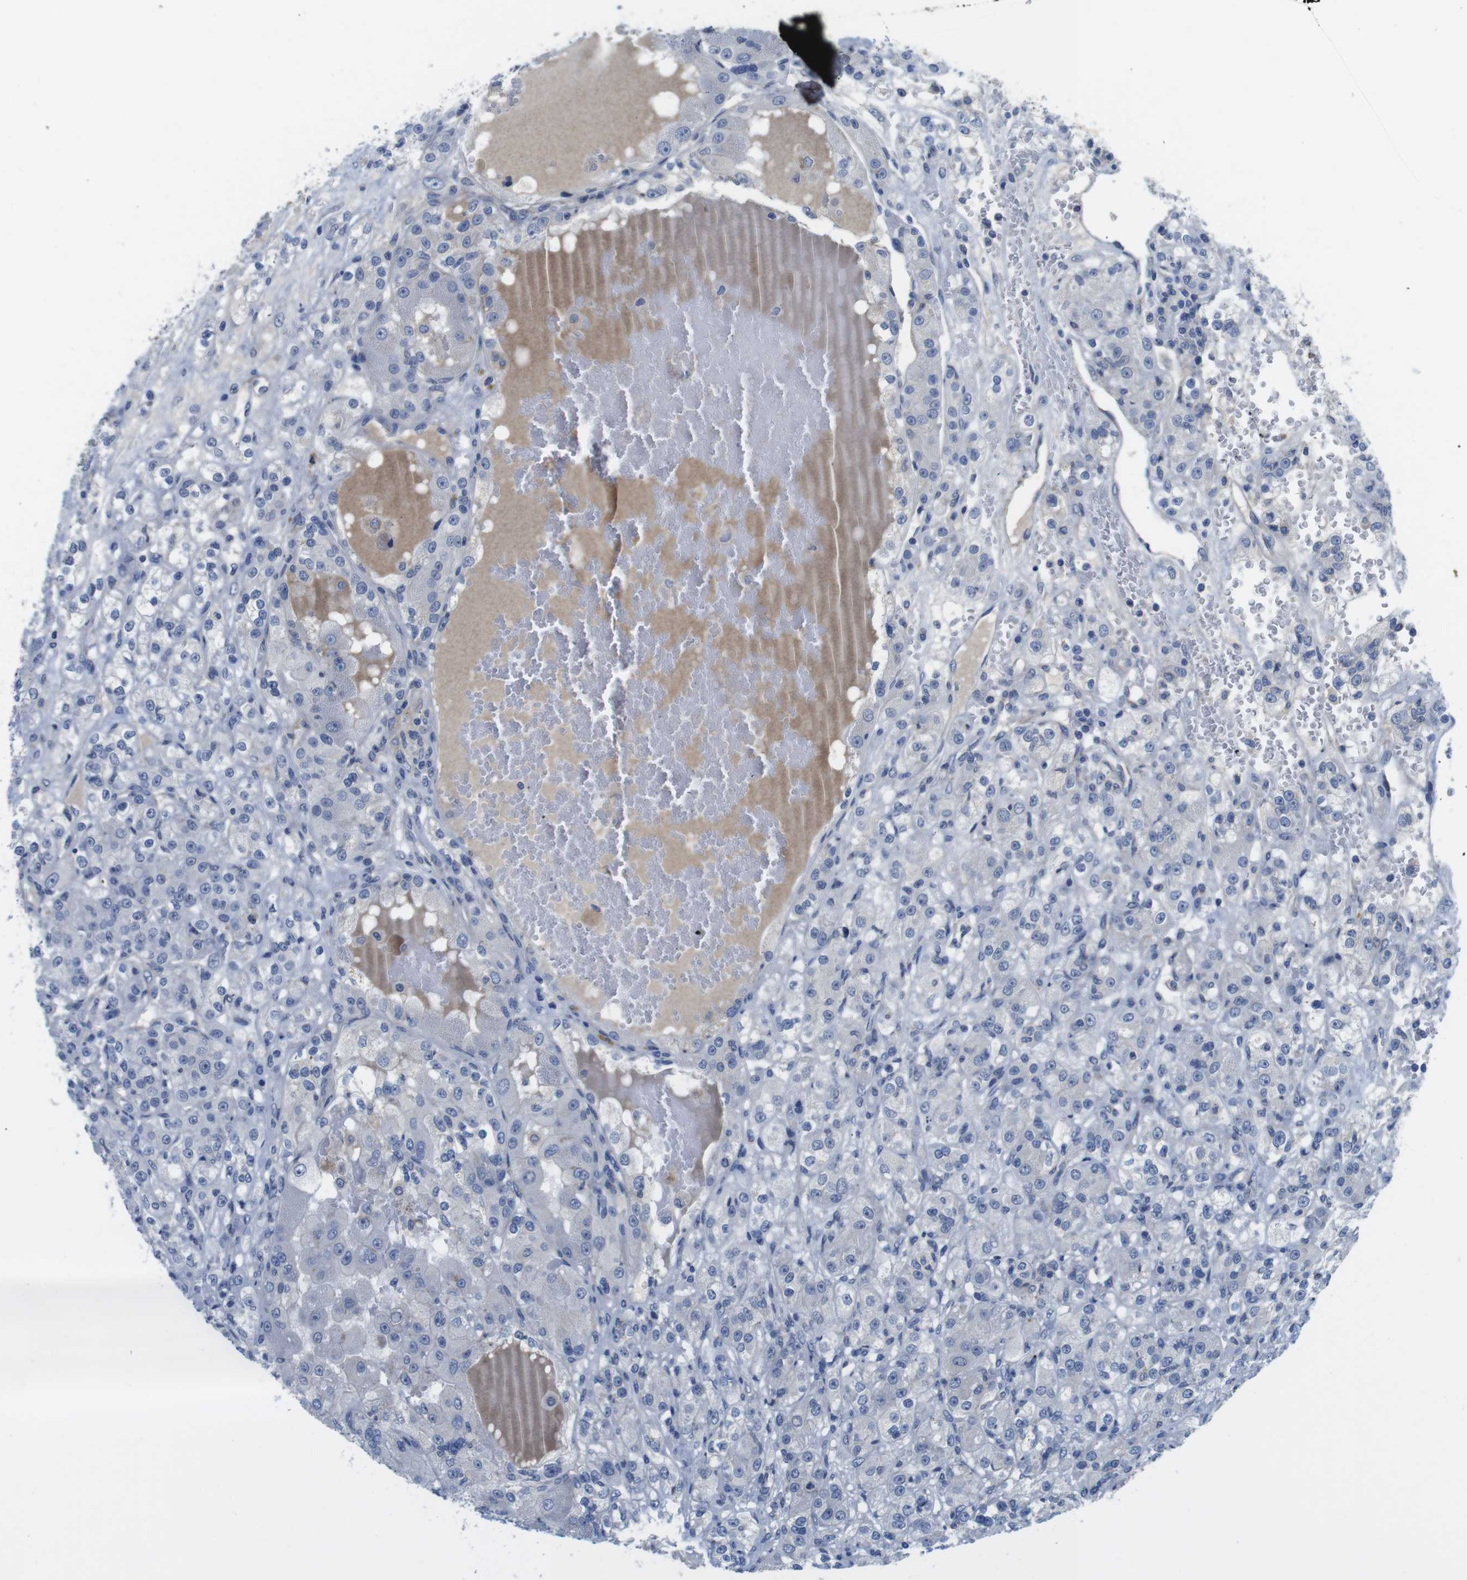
{"staining": {"intensity": "negative", "quantity": "none", "location": "none"}, "tissue": "renal cancer", "cell_type": "Tumor cells", "image_type": "cancer", "snomed": [{"axis": "morphology", "description": "Normal tissue, NOS"}, {"axis": "morphology", "description": "Adenocarcinoma, NOS"}, {"axis": "topography", "description": "Kidney"}], "caption": "This image is of renal cancer (adenocarcinoma) stained with immunohistochemistry (IHC) to label a protein in brown with the nuclei are counter-stained blue. There is no expression in tumor cells. The staining was performed using DAB to visualize the protein expression in brown, while the nuclei were stained in blue with hematoxylin (Magnification: 20x).", "gene": "SCRIB", "patient": {"sex": "male", "age": 61}}